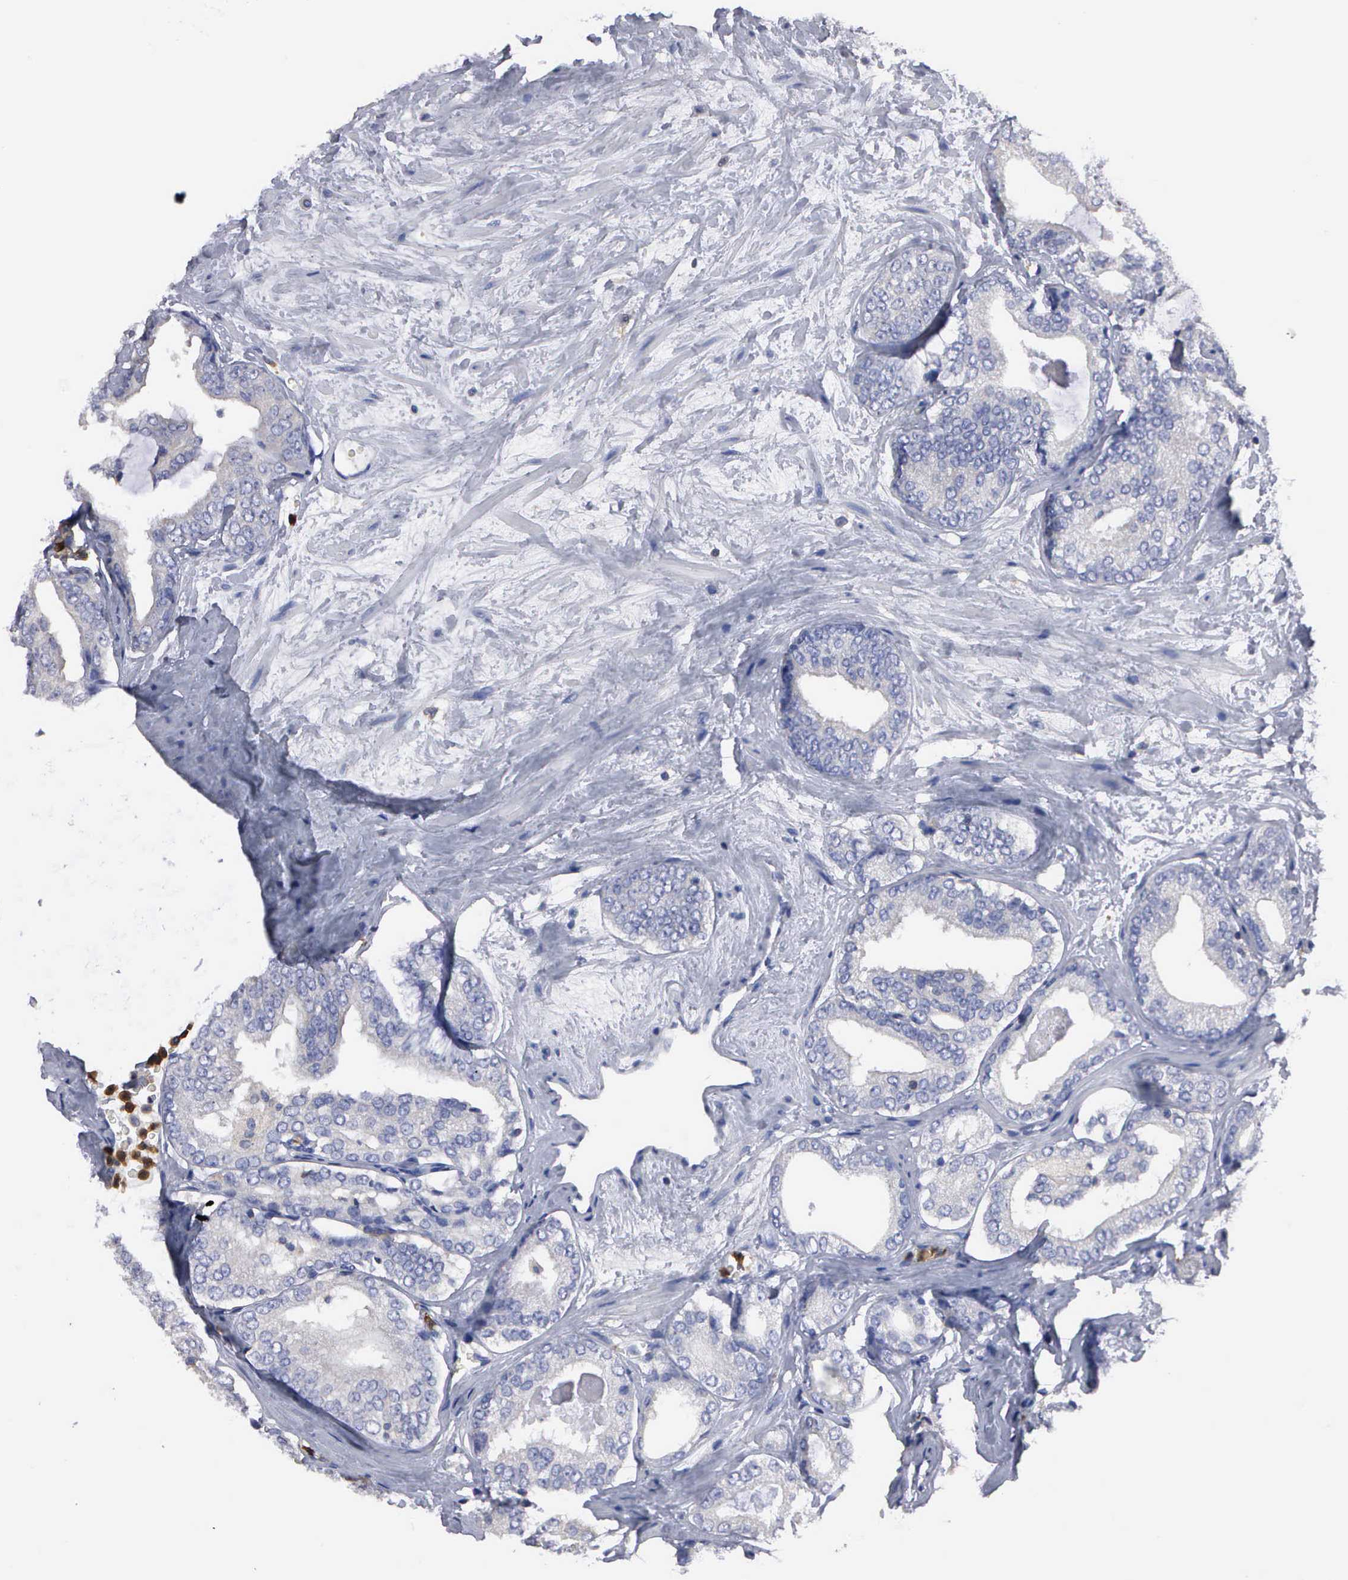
{"staining": {"intensity": "negative", "quantity": "none", "location": "none"}, "tissue": "prostate cancer", "cell_type": "Tumor cells", "image_type": "cancer", "snomed": [{"axis": "morphology", "description": "Adenocarcinoma, Medium grade"}, {"axis": "topography", "description": "Prostate"}], "caption": "The image displays no staining of tumor cells in adenocarcinoma (medium-grade) (prostate).", "gene": "G6PD", "patient": {"sex": "male", "age": 79}}